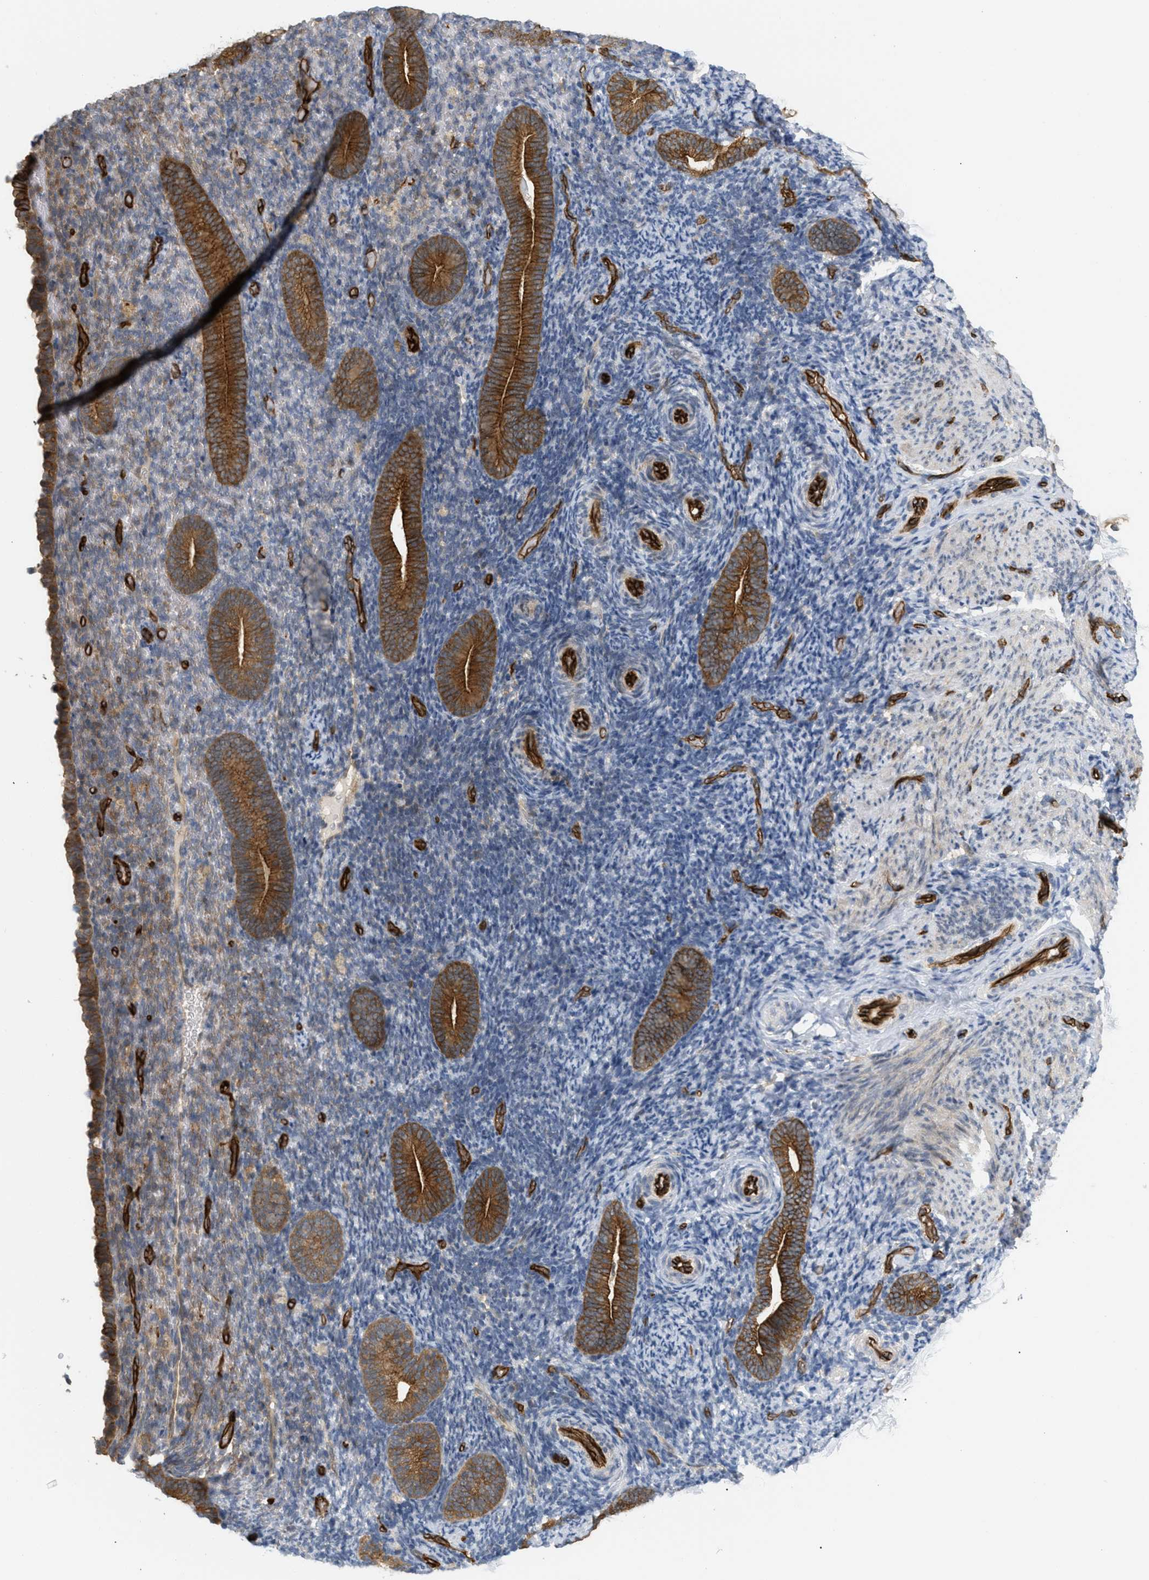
{"staining": {"intensity": "moderate", "quantity": "<25%", "location": "cytoplasmic/membranous"}, "tissue": "endometrium", "cell_type": "Cells in endometrial stroma", "image_type": "normal", "snomed": [{"axis": "morphology", "description": "Normal tissue, NOS"}, {"axis": "topography", "description": "Endometrium"}], "caption": "Protein staining reveals moderate cytoplasmic/membranous positivity in about <25% of cells in endometrial stroma in benign endometrium. Using DAB (3,3'-diaminobenzidine) (brown) and hematoxylin (blue) stains, captured at high magnification using brightfield microscopy.", "gene": "PALMD", "patient": {"sex": "female", "age": 51}}